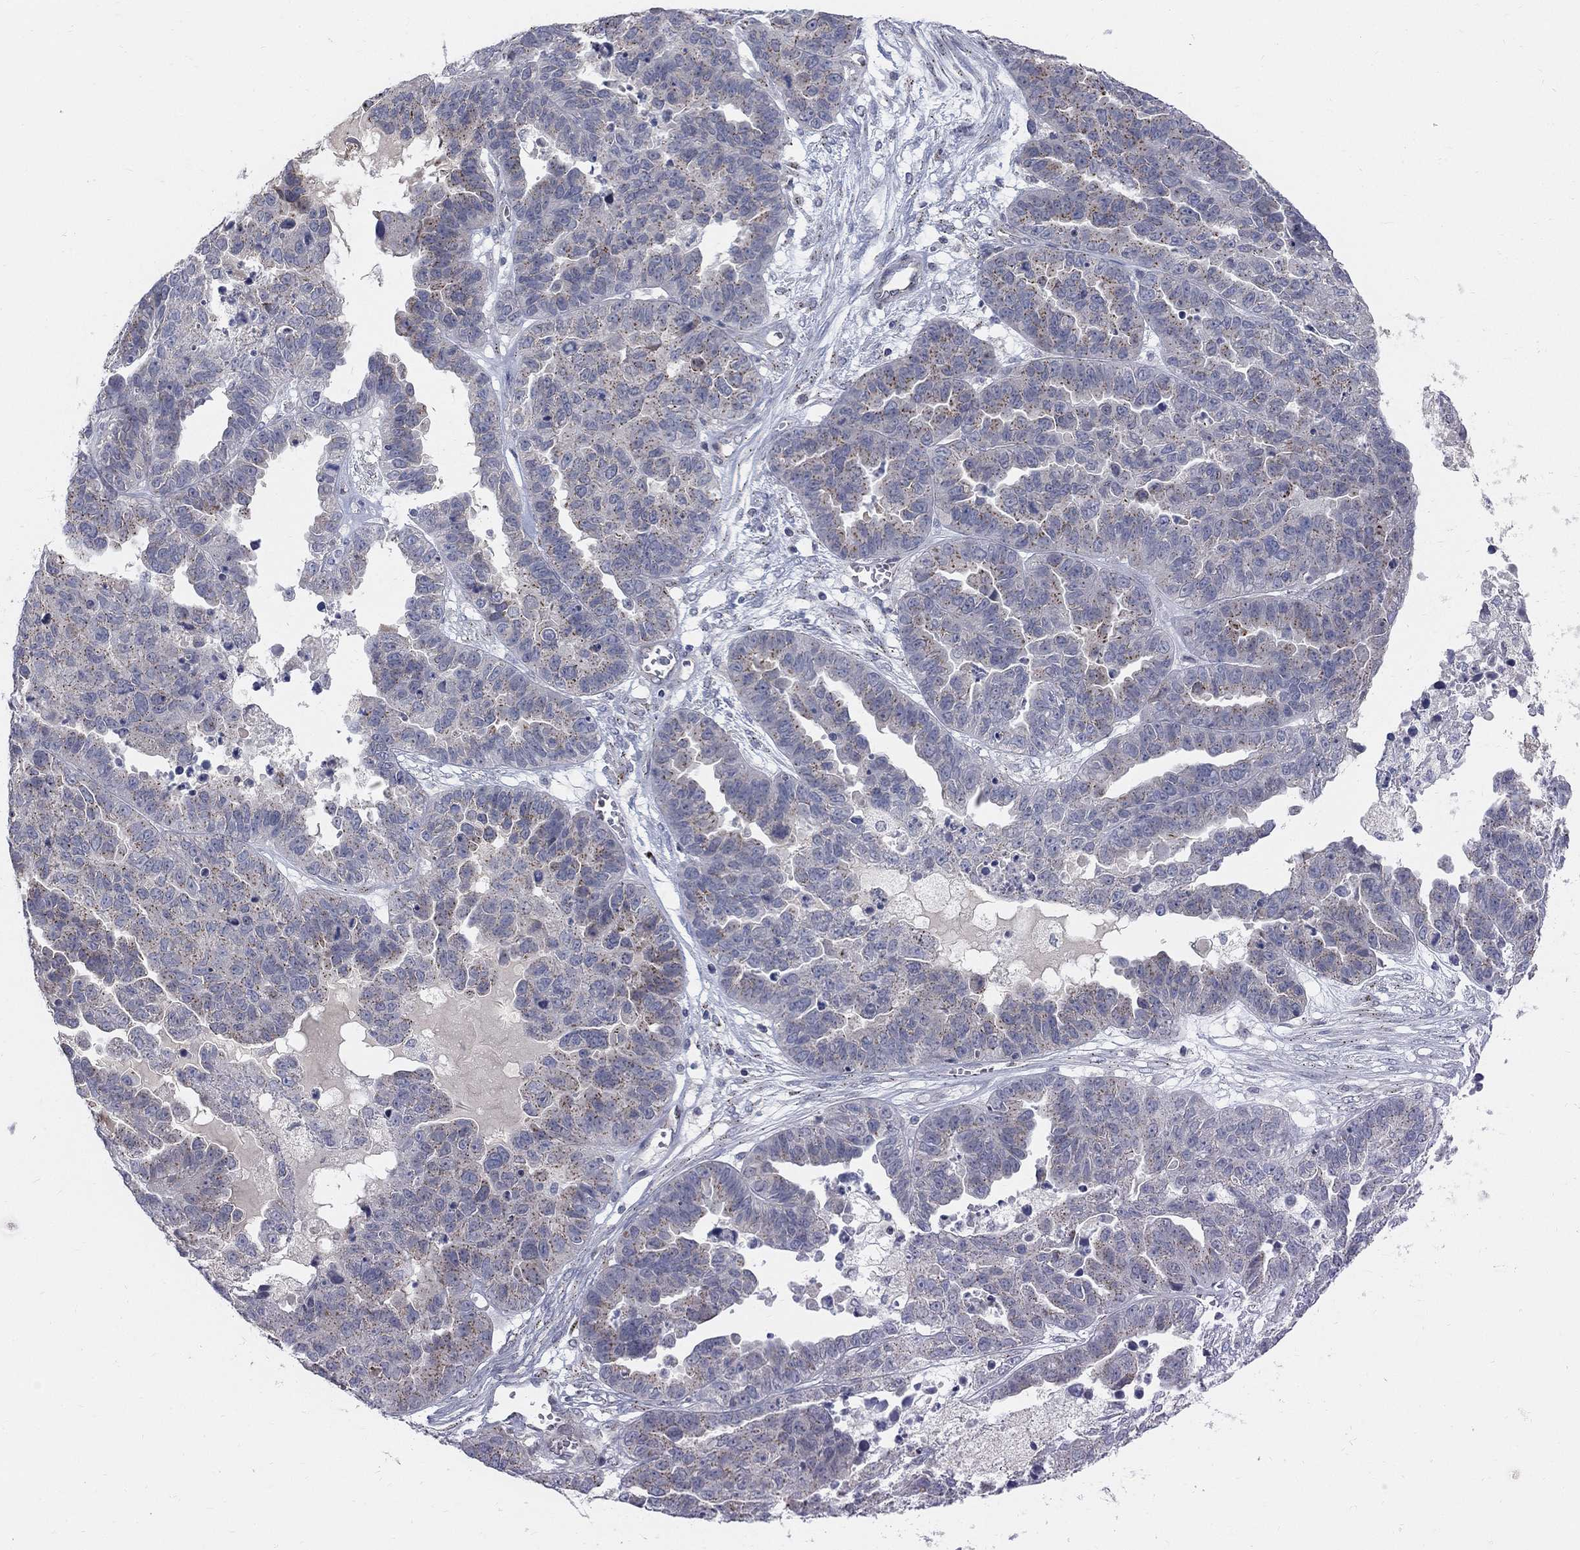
{"staining": {"intensity": "moderate", "quantity": "<25%", "location": "cytoplasmic/membranous"}, "tissue": "ovarian cancer", "cell_type": "Tumor cells", "image_type": "cancer", "snomed": [{"axis": "morphology", "description": "Cystadenocarcinoma, serous, NOS"}, {"axis": "topography", "description": "Ovary"}], "caption": "This histopathology image demonstrates IHC staining of human ovarian serous cystadenocarcinoma, with low moderate cytoplasmic/membranous staining in about <25% of tumor cells.", "gene": "PANK3", "patient": {"sex": "female", "age": 87}}